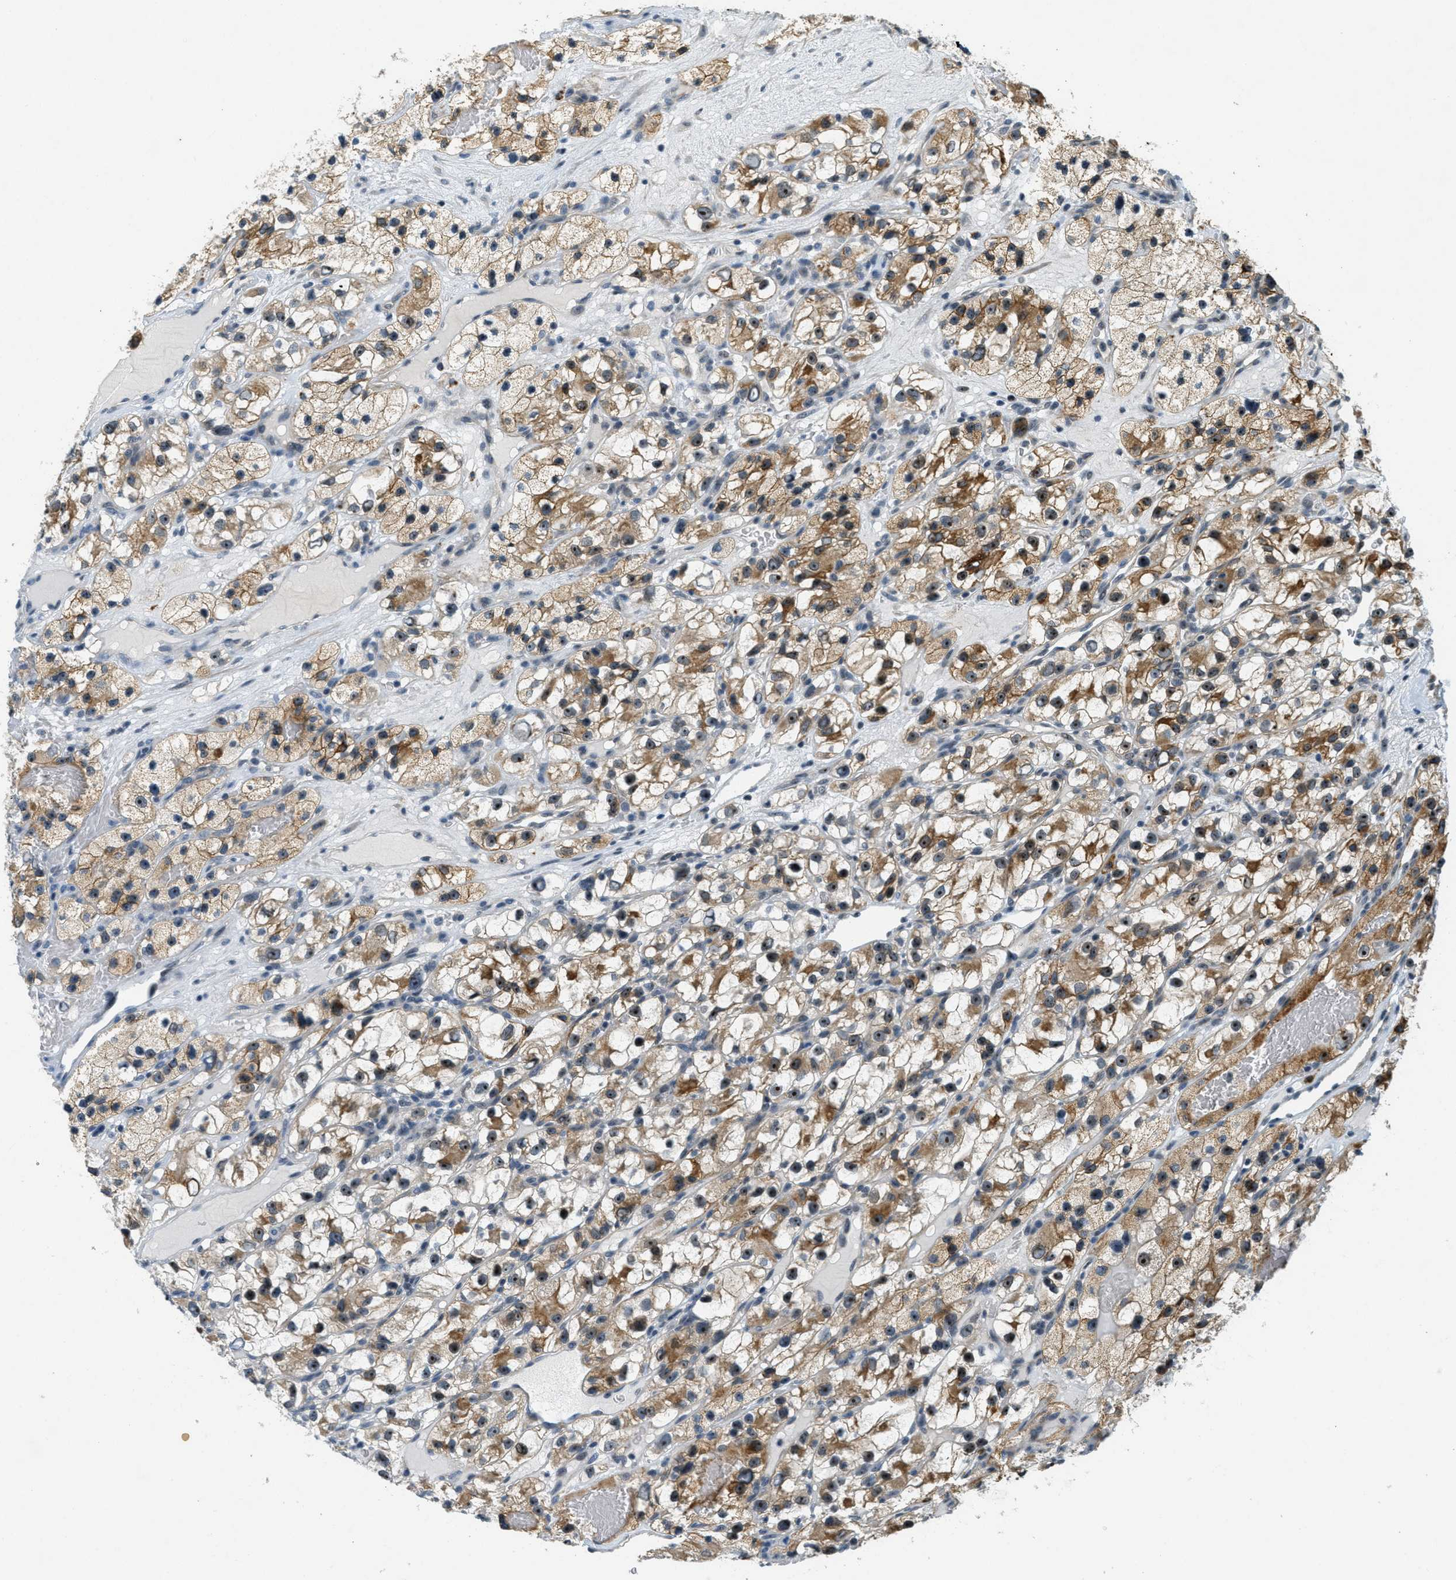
{"staining": {"intensity": "moderate", "quantity": "25%-75%", "location": "cytoplasmic/membranous,nuclear"}, "tissue": "renal cancer", "cell_type": "Tumor cells", "image_type": "cancer", "snomed": [{"axis": "morphology", "description": "Adenocarcinoma, NOS"}, {"axis": "topography", "description": "Kidney"}], "caption": "Immunohistochemical staining of human renal cancer (adenocarcinoma) demonstrates moderate cytoplasmic/membranous and nuclear protein expression in approximately 25%-75% of tumor cells.", "gene": "DDX47", "patient": {"sex": "female", "age": 57}}